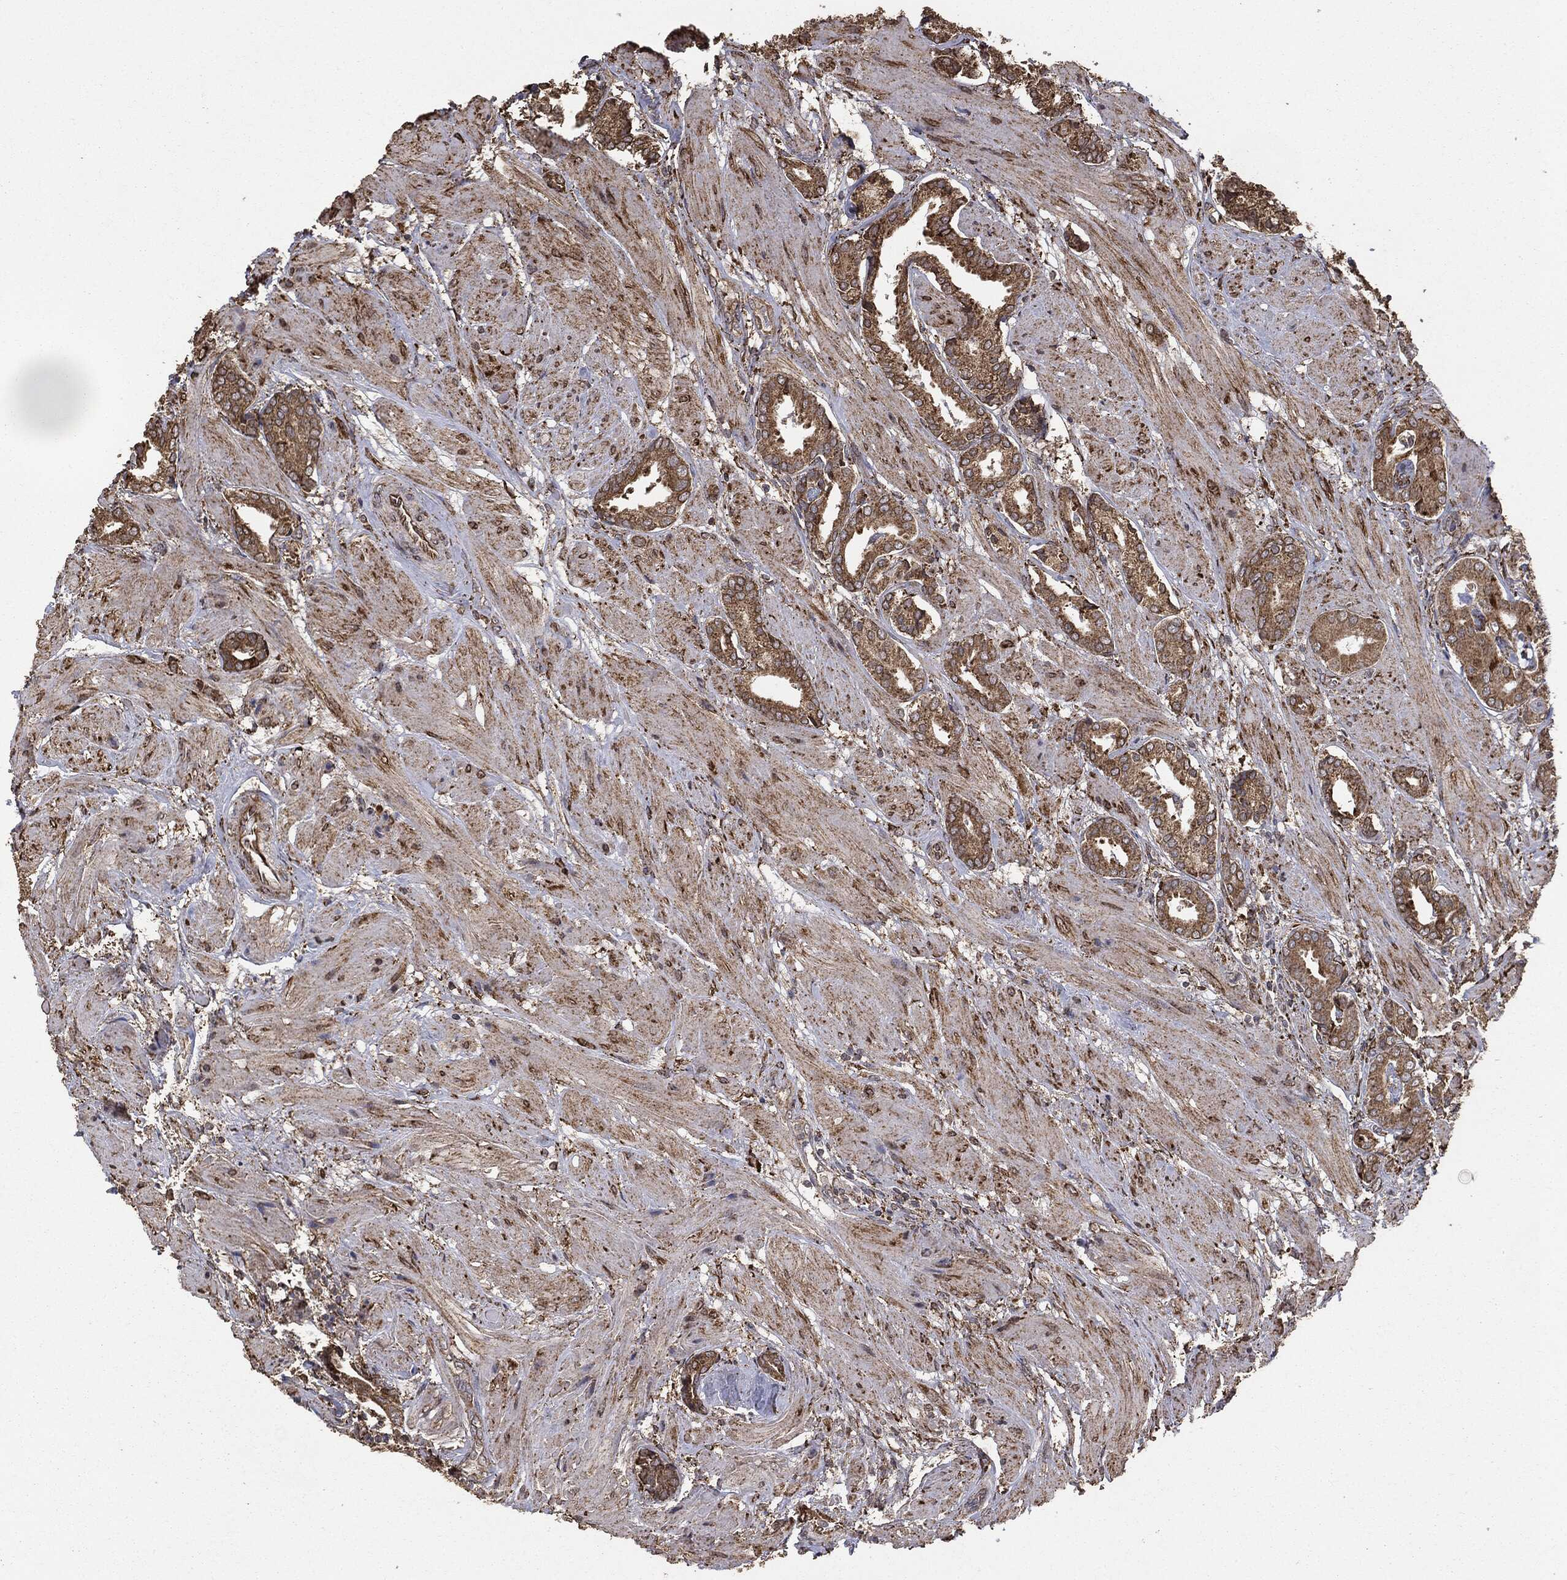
{"staining": {"intensity": "moderate", "quantity": ">75%", "location": "cytoplasmic/membranous"}, "tissue": "prostate cancer", "cell_type": "Tumor cells", "image_type": "cancer", "snomed": [{"axis": "morphology", "description": "Adenocarcinoma, High grade"}, {"axis": "topography", "description": "Prostate"}], "caption": "This micrograph shows IHC staining of prostate cancer (adenocarcinoma (high-grade)), with medium moderate cytoplasmic/membranous expression in about >75% of tumor cells.", "gene": "MTOR", "patient": {"sex": "male", "age": 56}}